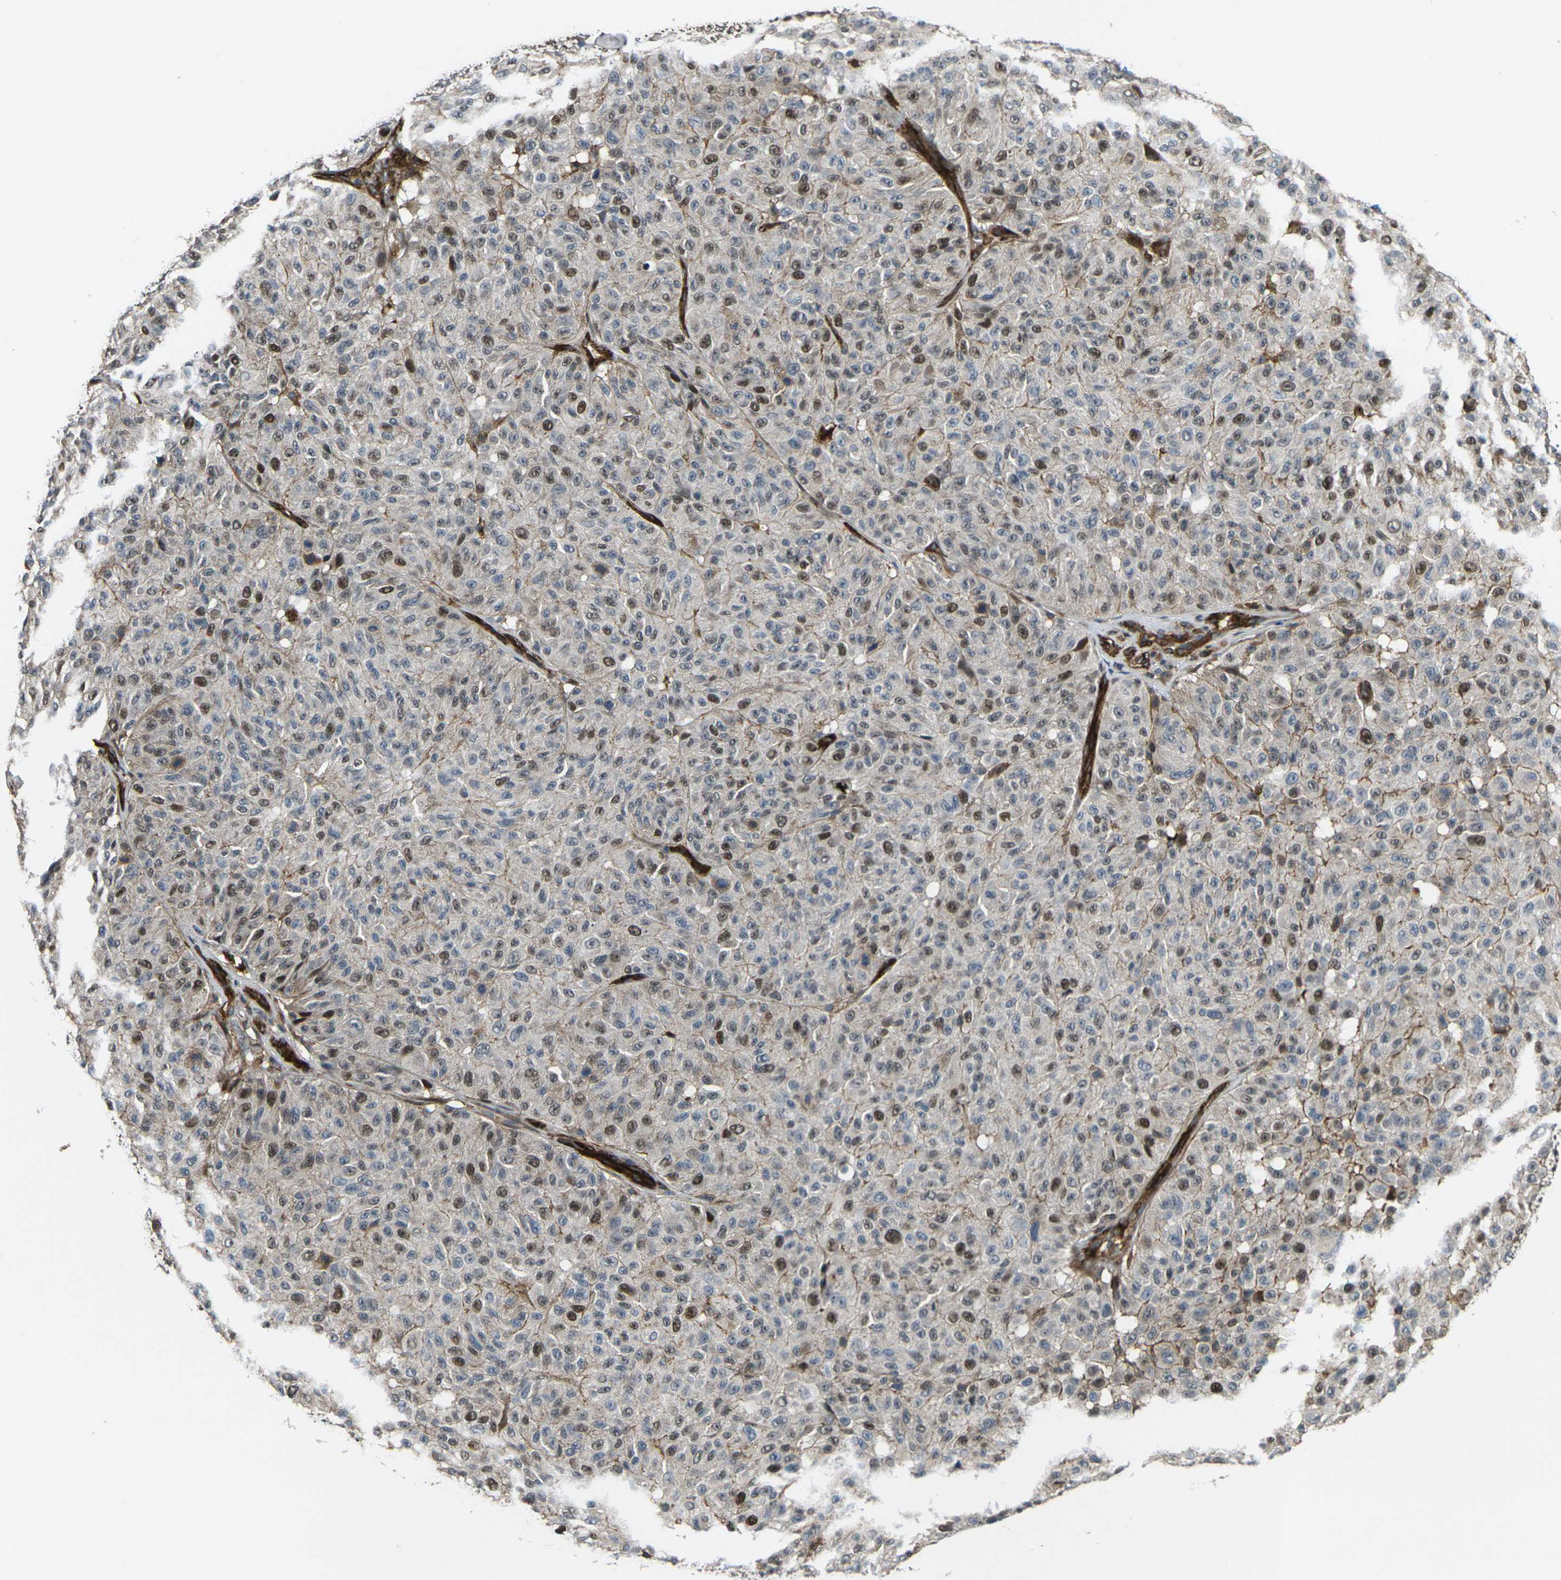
{"staining": {"intensity": "moderate", "quantity": "25%-75%", "location": "nuclear"}, "tissue": "melanoma", "cell_type": "Tumor cells", "image_type": "cancer", "snomed": [{"axis": "morphology", "description": "Malignant melanoma, NOS"}, {"axis": "topography", "description": "Skin"}], "caption": "Immunohistochemistry (IHC) of human malignant melanoma reveals medium levels of moderate nuclear staining in about 25%-75% of tumor cells. (DAB (3,3'-diaminobenzidine) IHC with brightfield microscopy, high magnification).", "gene": "ECE1", "patient": {"sex": "female", "age": 46}}